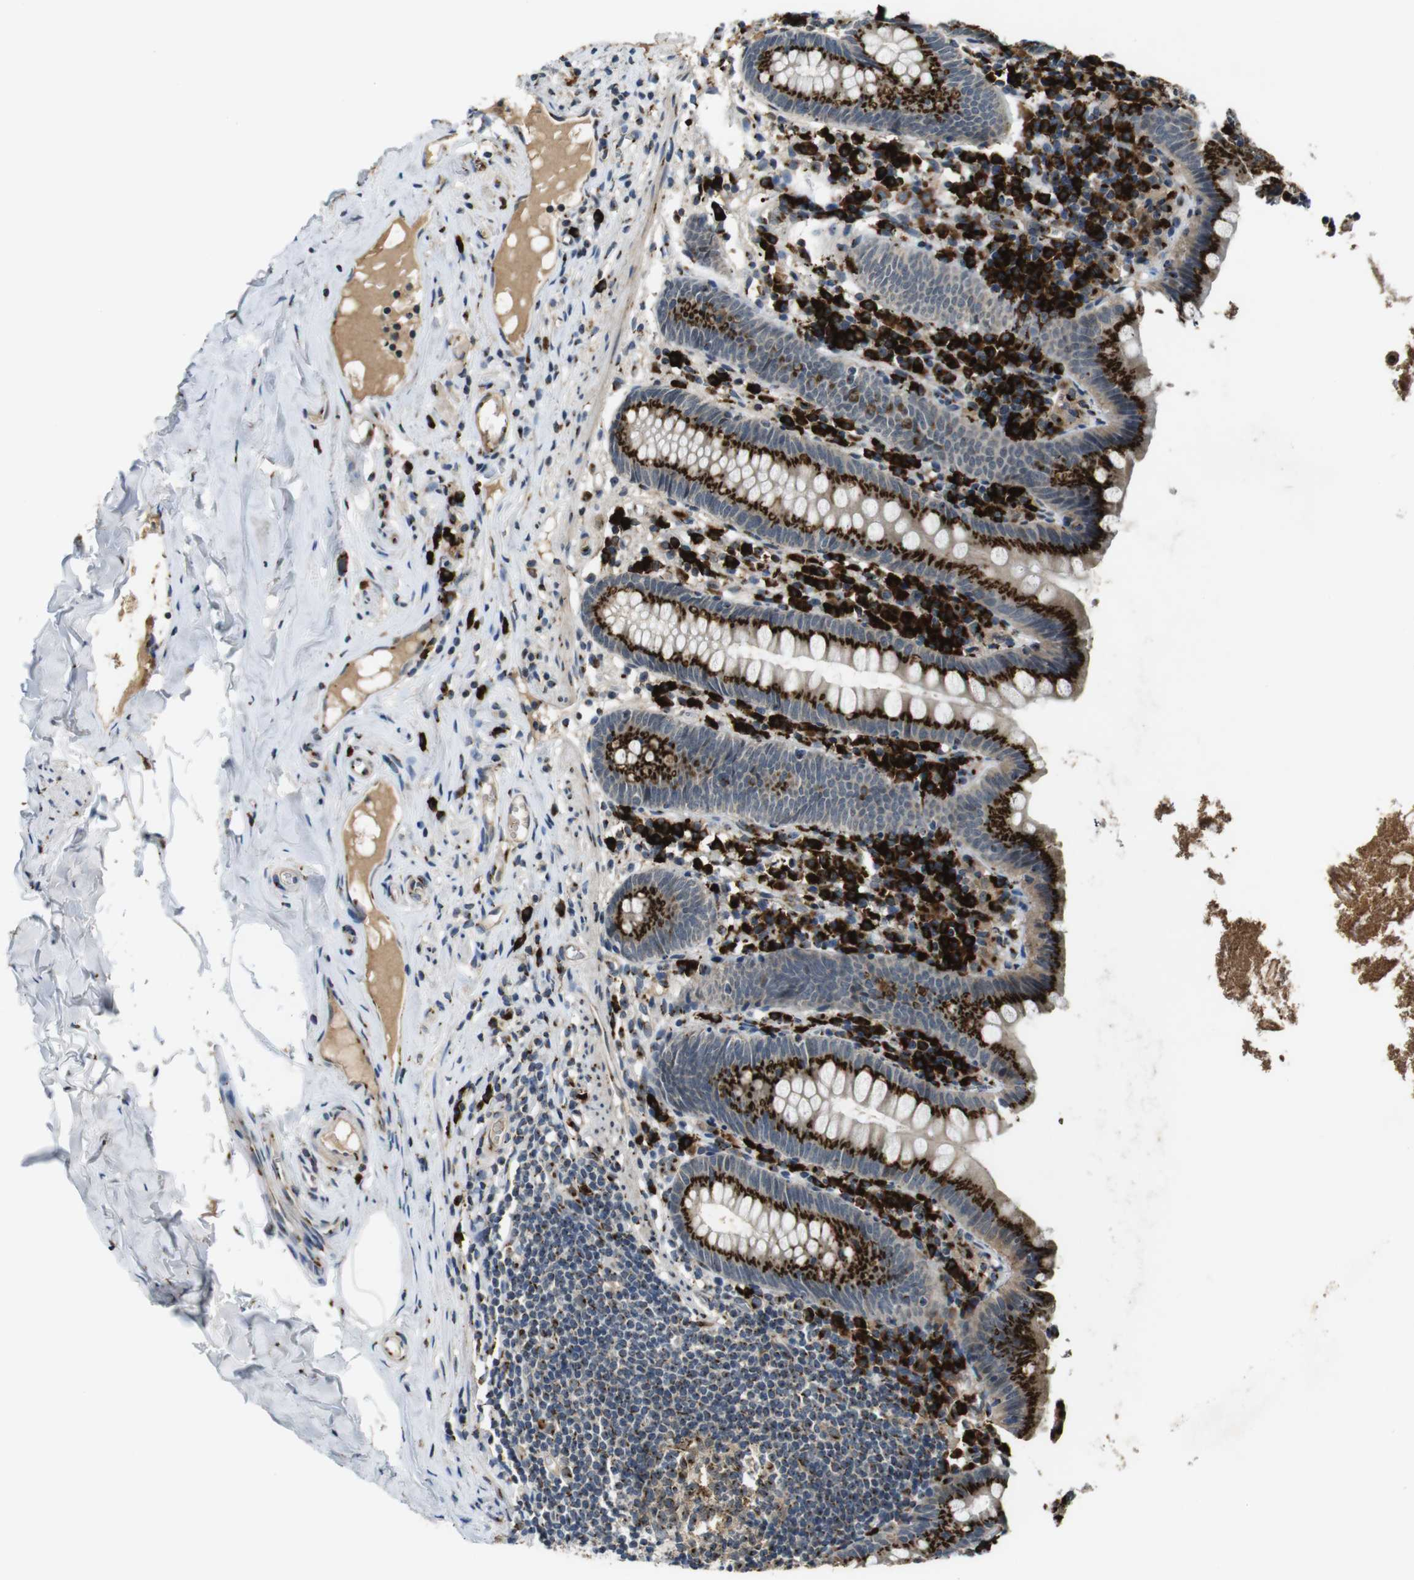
{"staining": {"intensity": "strong", "quantity": ">75%", "location": "cytoplasmic/membranous"}, "tissue": "appendix", "cell_type": "Glandular cells", "image_type": "normal", "snomed": [{"axis": "morphology", "description": "Normal tissue, NOS"}, {"axis": "topography", "description": "Appendix"}], "caption": "IHC image of benign appendix: human appendix stained using immunohistochemistry (IHC) shows high levels of strong protein expression localized specifically in the cytoplasmic/membranous of glandular cells, appearing as a cytoplasmic/membranous brown color.", "gene": "ZFPL1", "patient": {"sex": "male", "age": 52}}